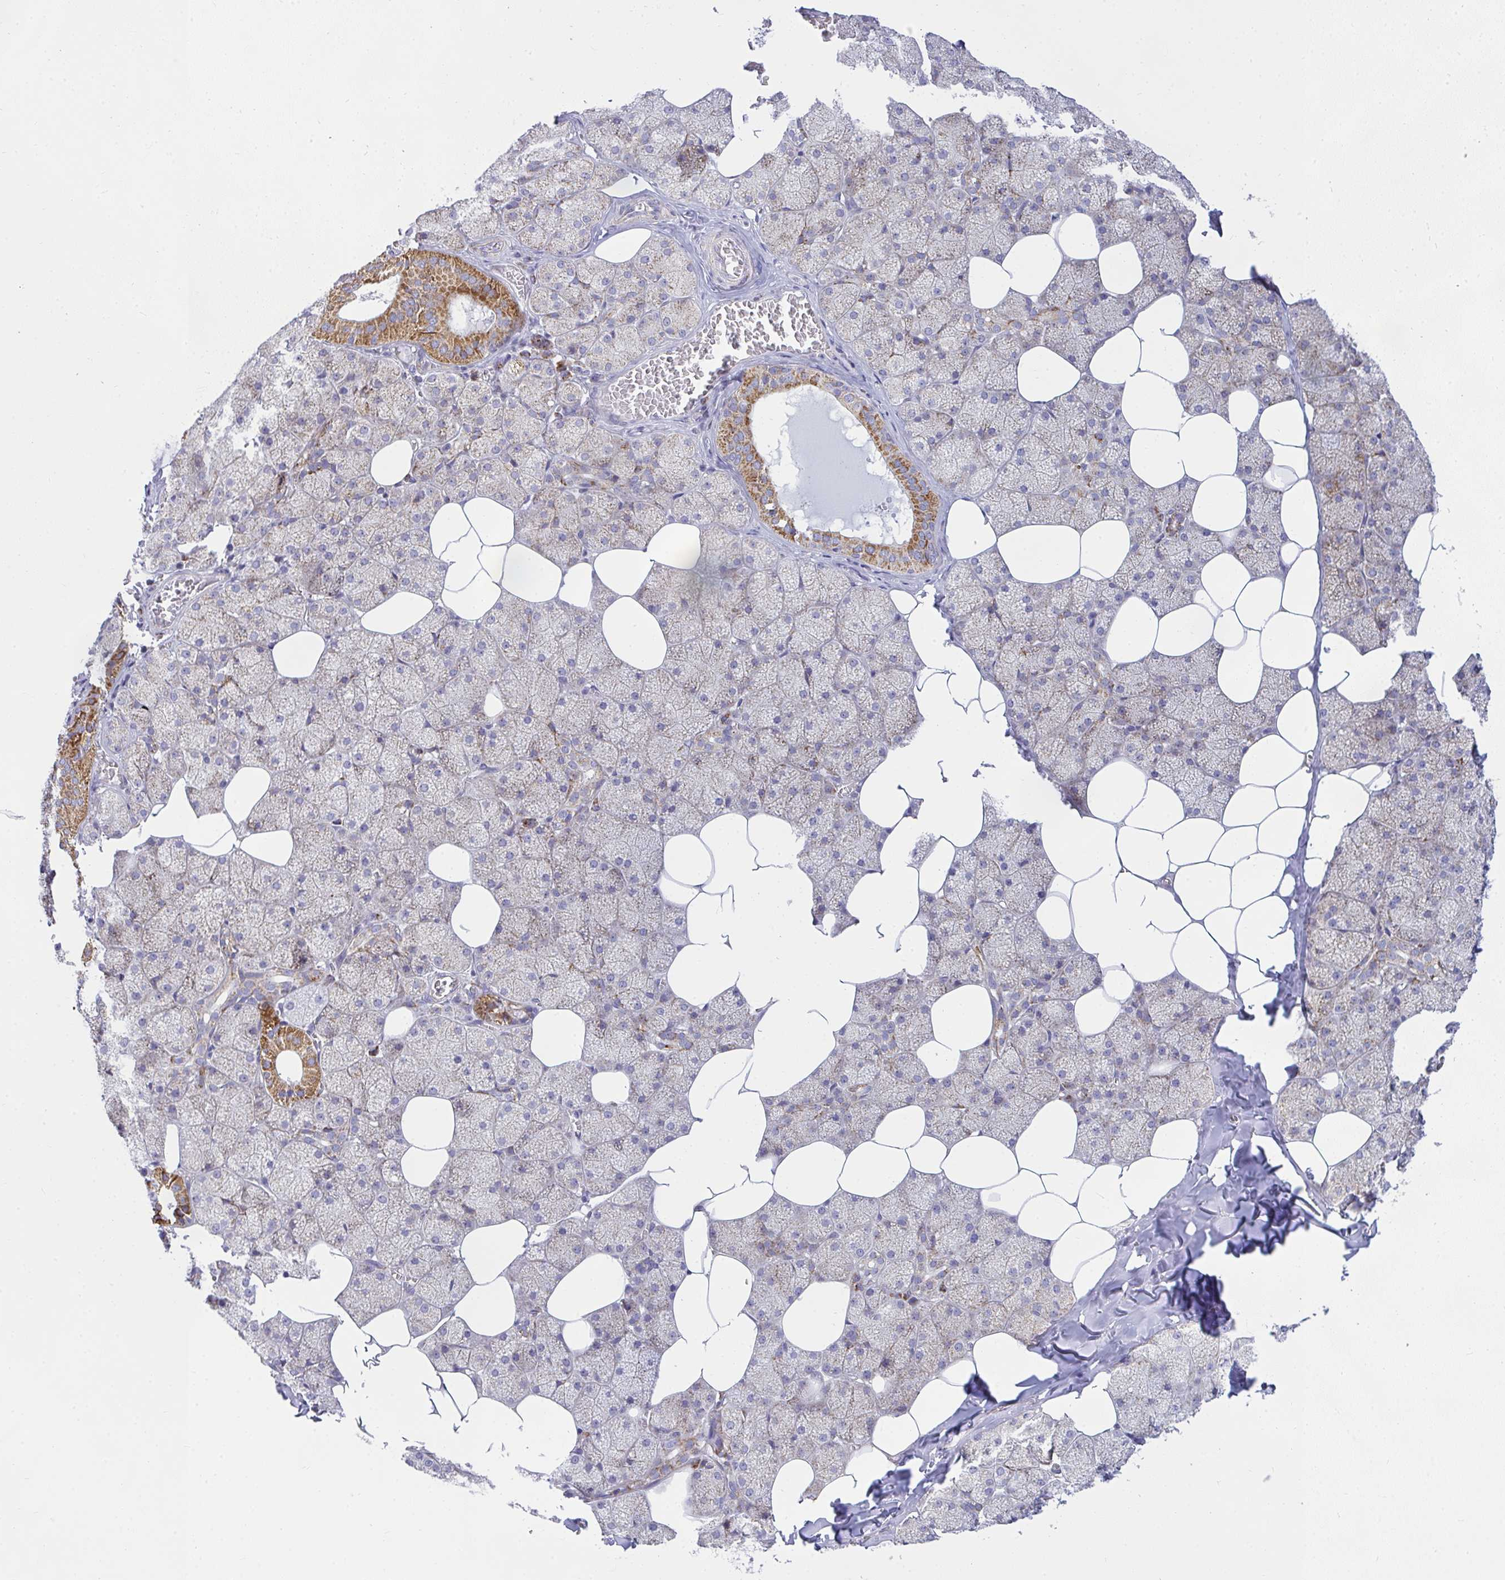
{"staining": {"intensity": "strong", "quantity": "25%-75%", "location": "cytoplasmic/membranous"}, "tissue": "salivary gland", "cell_type": "Glandular cells", "image_type": "normal", "snomed": [{"axis": "morphology", "description": "Normal tissue, NOS"}, {"axis": "topography", "description": "Salivary gland"}, {"axis": "topography", "description": "Peripheral nerve tissue"}], "caption": "Glandular cells reveal high levels of strong cytoplasmic/membranous staining in about 25%-75% of cells in unremarkable human salivary gland.", "gene": "SRRM4", "patient": {"sex": "male", "age": 38}}